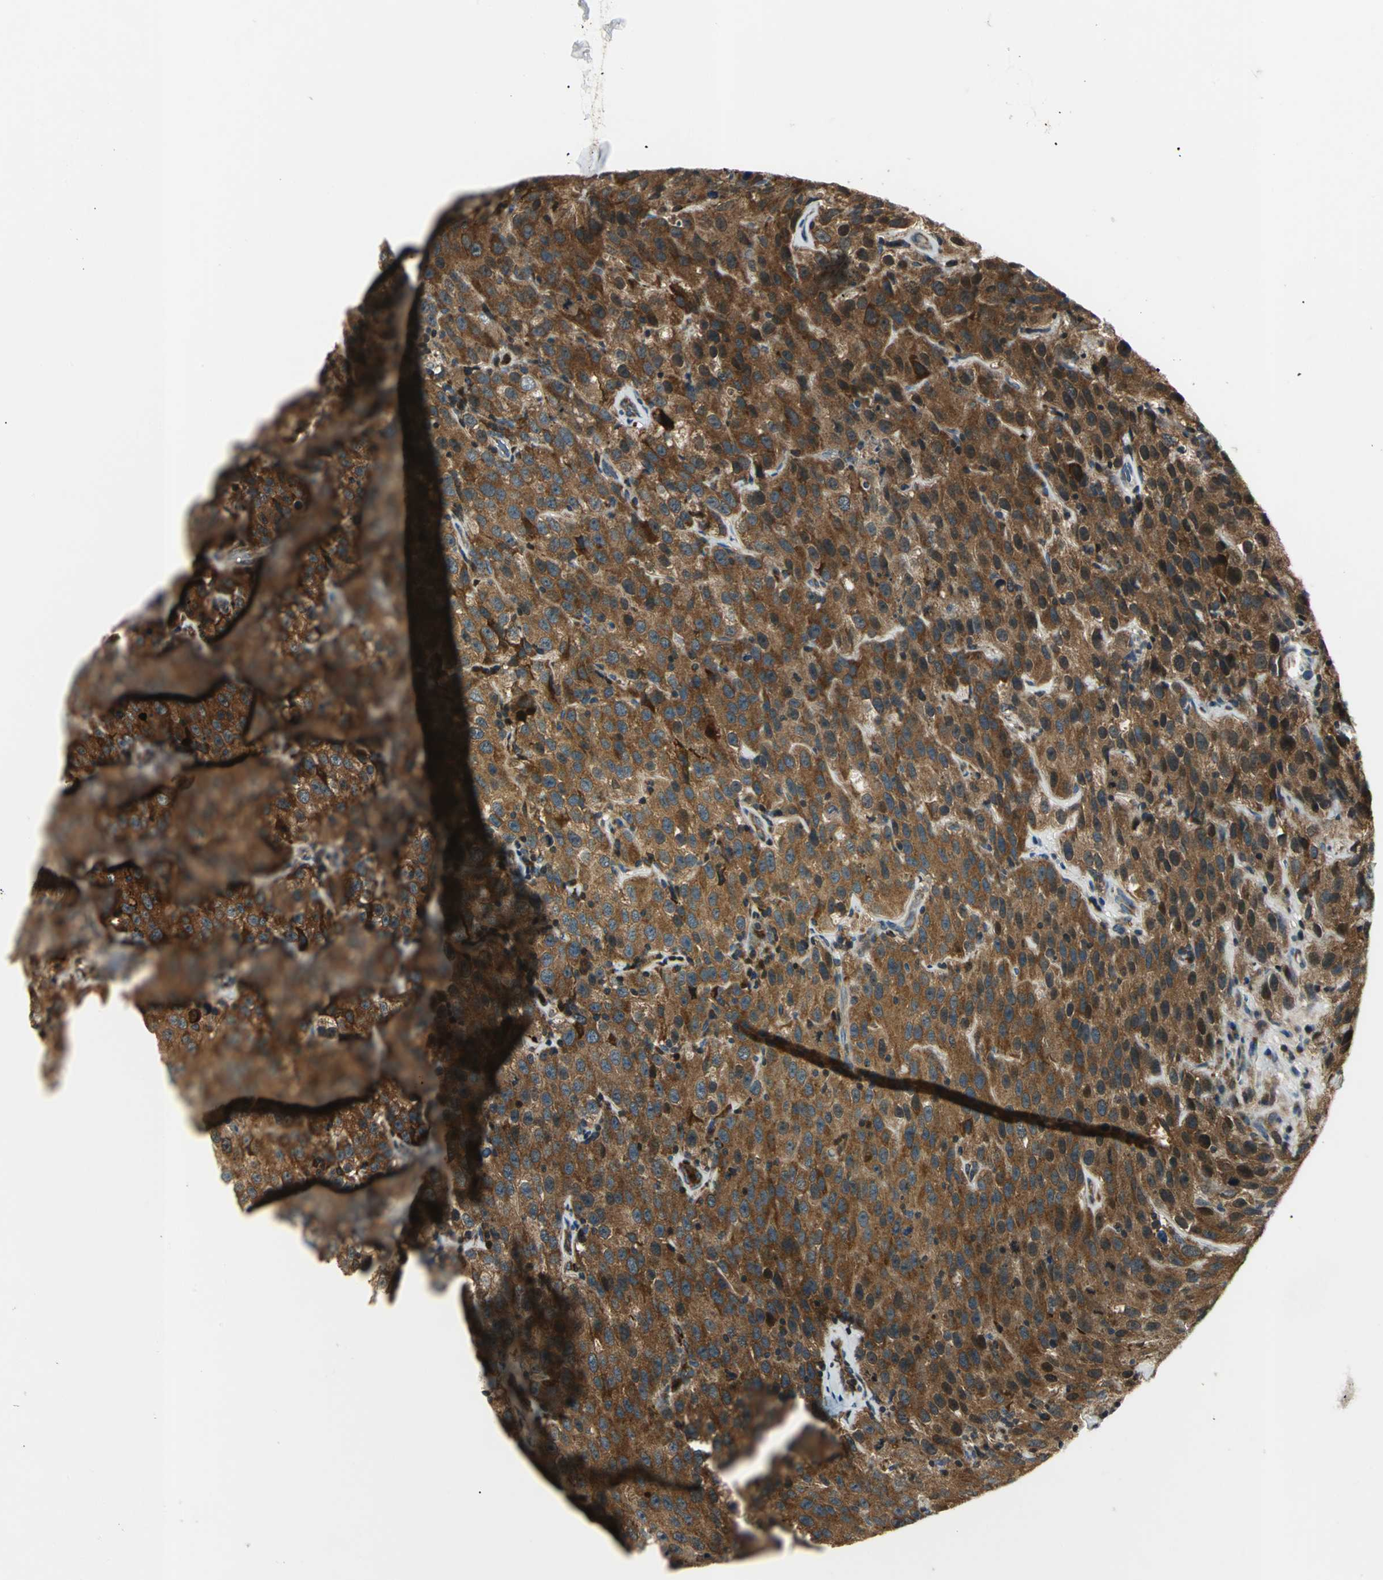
{"staining": {"intensity": "strong", "quantity": ">75%", "location": "cytoplasmic/membranous"}, "tissue": "testis cancer", "cell_type": "Tumor cells", "image_type": "cancer", "snomed": [{"axis": "morphology", "description": "Seminoma, NOS"}, {"axis": "topography", "description": "Testis"}], "caption": "An image of testis cancer (seminoma) stained for a protein displays strong cytoplasmic/membranous brown staining in tumor cells.", "gene": "USP40", "patient": {"sex": "male", "age": 52}}